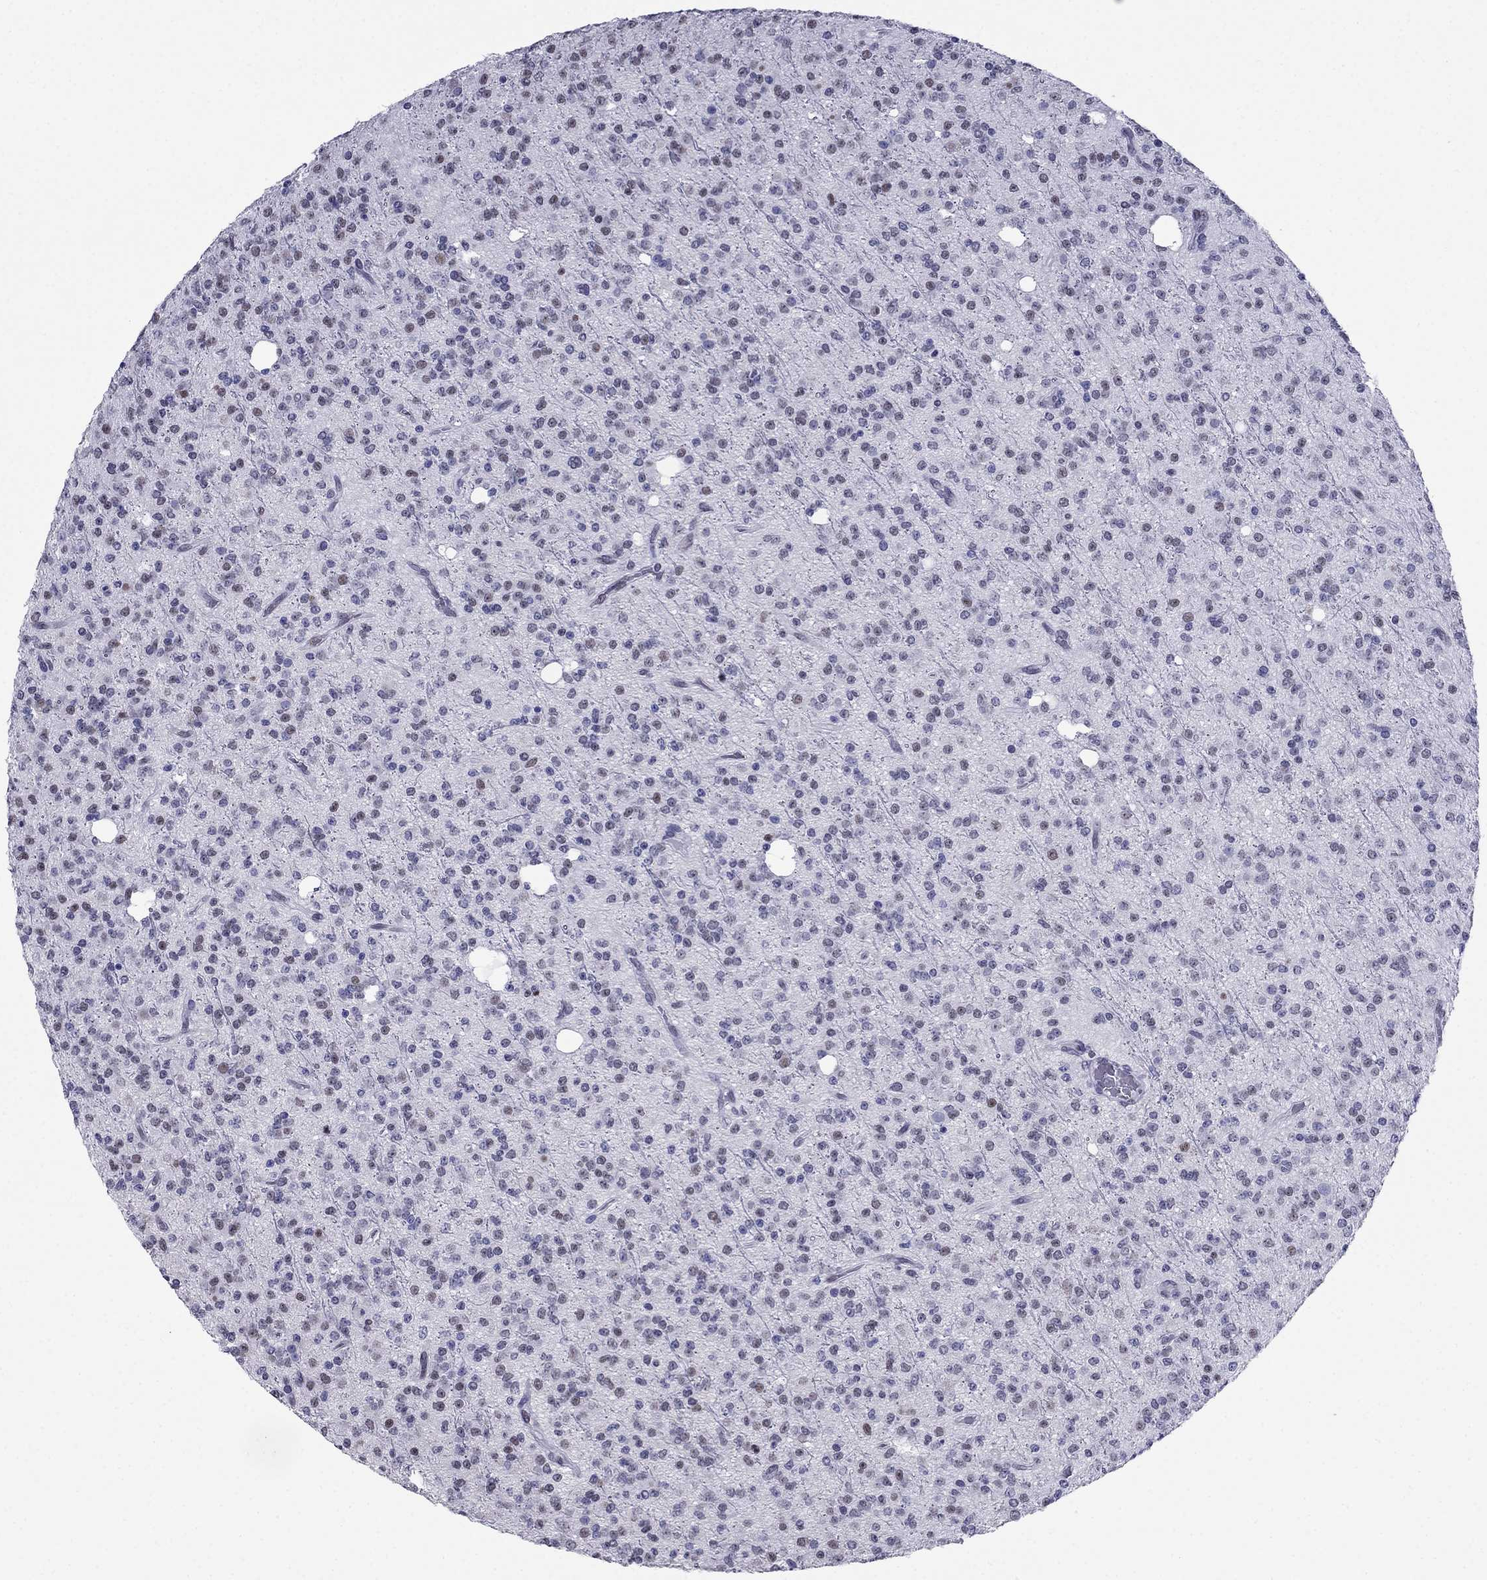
{"staining": {"intensity": "weak", "quantity": "<25%", "location": "nuclear"}, "tissue": "glioma", "cell_type": "Tumor cells", "image_type": "cancer", "snomed": [{"axis": "morphology", "description": "Glioma, malignant, Low grade"}, {"axis": "topography", "description": "Brain"}], "caption": "High power microscopy histopathology image of an IHC histopathology image of malignant glioma (low-grade), revealing no significant positivity in tumor cells.", "gene": "PPM1G", "patient": {"sex": "male", "age": 27}}